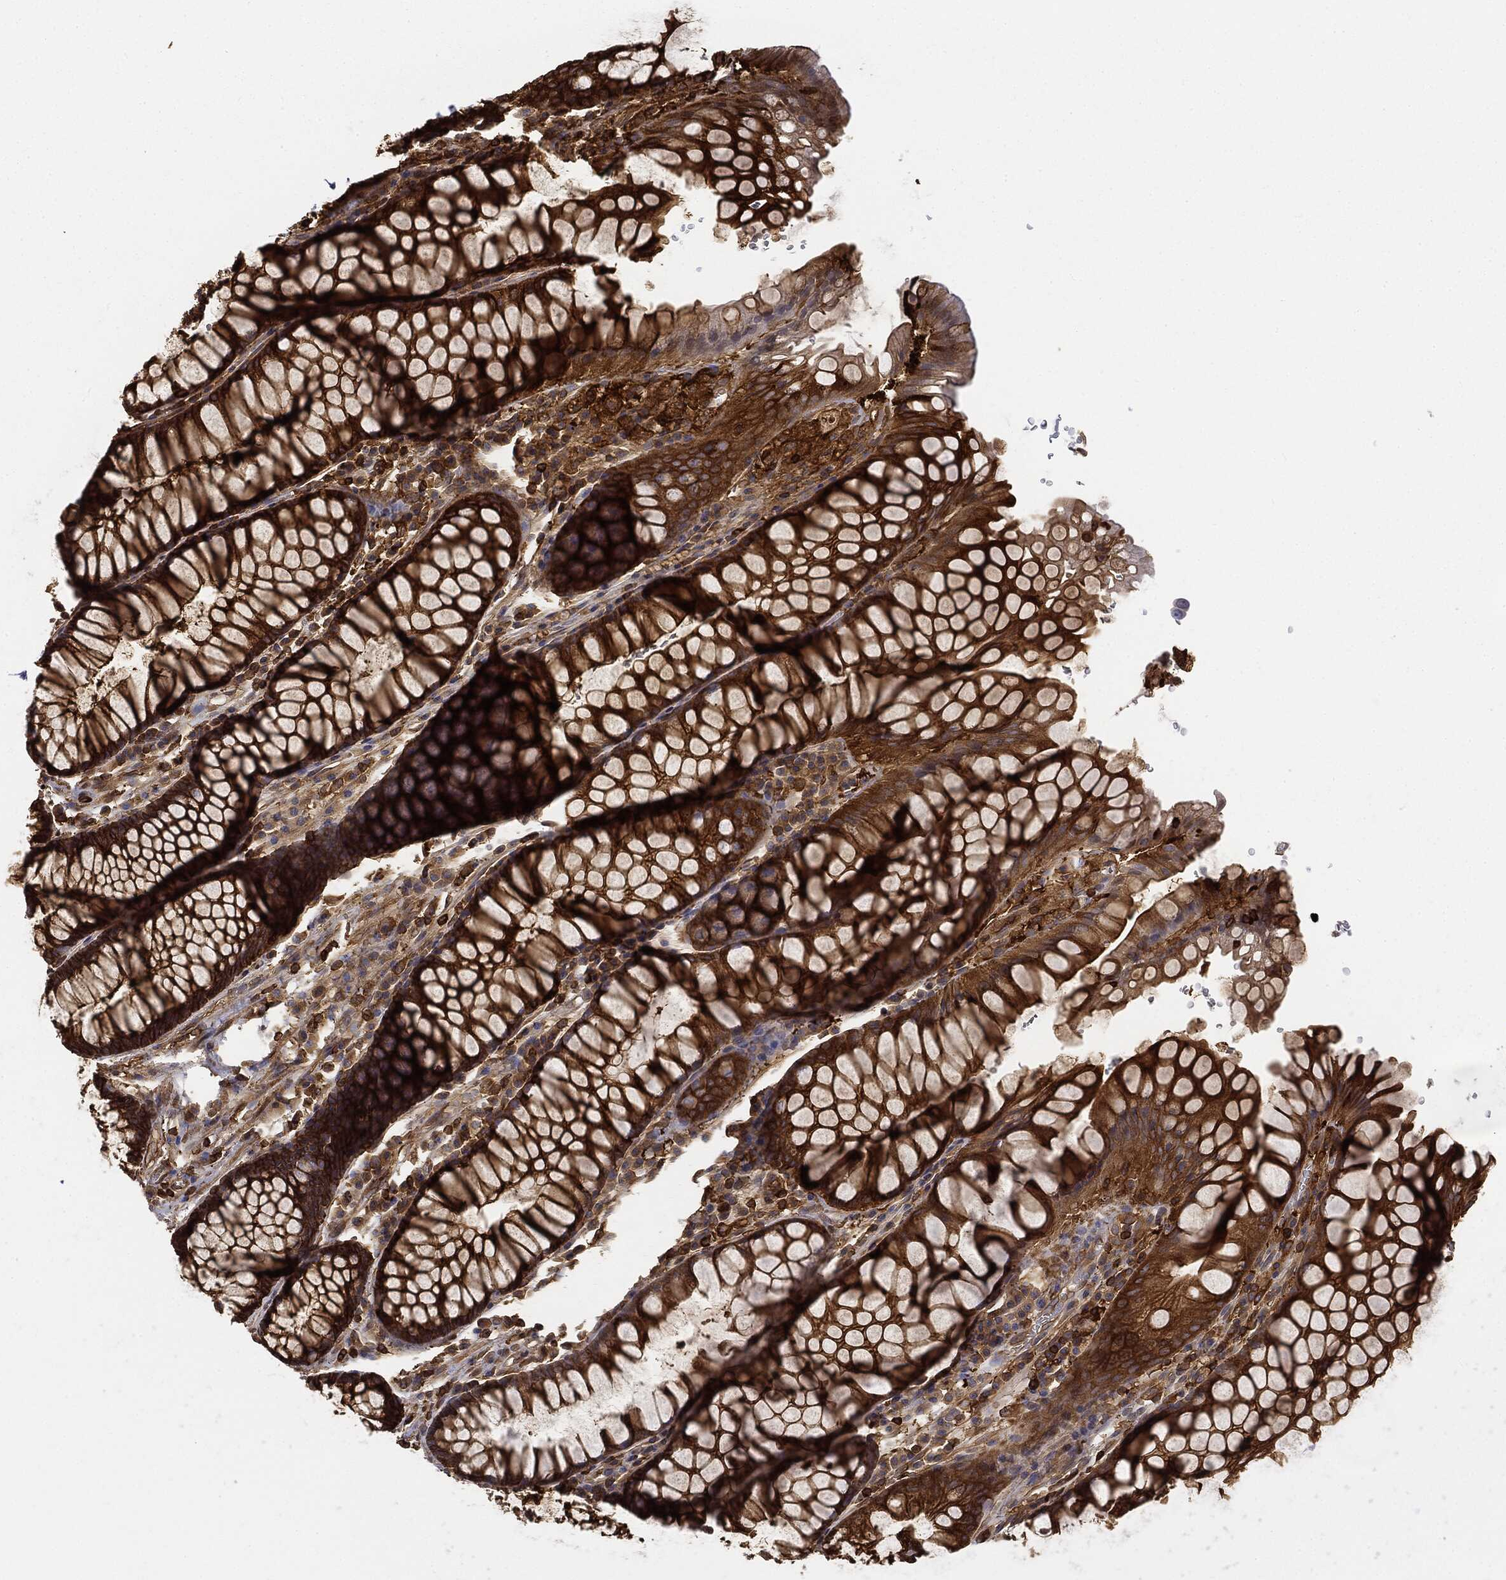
{"staining": {"intensity": "strong", "quantity": ">75%", "location": "cytoplasmic/membranous"}, "tissue": "rectum", "cell_type": "Glandular cells", "image_type": "normal", "snomed": [{"axis": "morphology", "description": "Normal tissue, NOS"}, {"axis": "topography", "description": "Rectum"}], "caption": "Protein expression by immunohistochemistry shows strong cytoplasmic/membranous positivity in approximately >75% of glandular cells in unremarkable rectum.", "gene": "WDR1", "patient": {"sex": "female", "age": 68}}